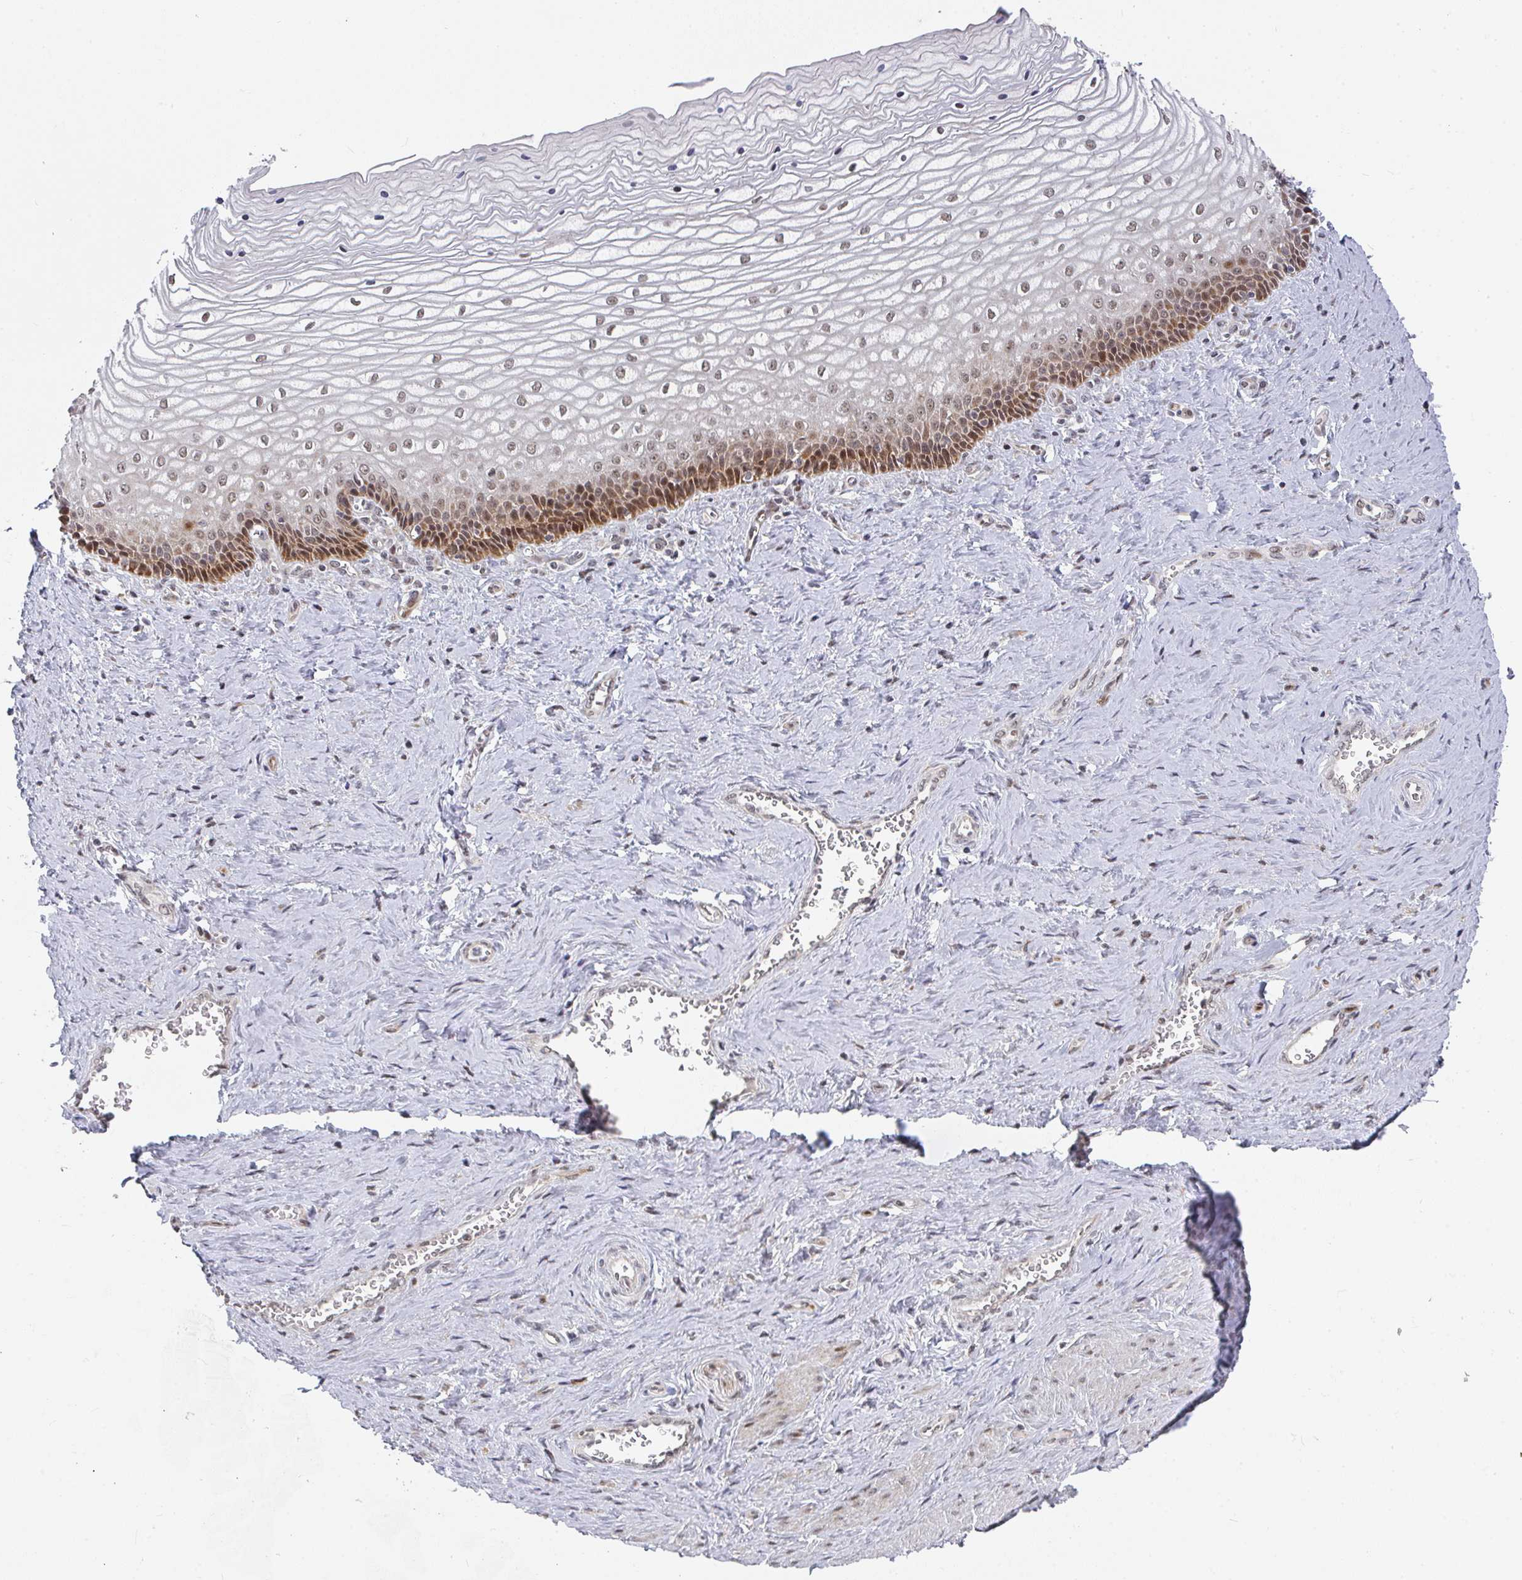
{"staining": {"intensity": "moderate", "quantity": ">75%", "location": "cytoplasmic/membranous,nuclear"}, "tissue": "vagina", "cell_type": "Squamous epithelial cells", "image_type": "normal", "snomed": [{"axis": "morphology", "description": "Normal tissue, NOS"}, {"axis": "topography", "description": "Vagina"}], "caption": "A brown stain shows moderate cytoplasmic/membranous,nuclear staining of a protein in squamous epithelial cells of benign human vagina. (DAB (3,3'-diaminobenzidine) = brown stain, brightfield microscopy at high magnification).", "gene": "RBBP5", "patient": {"sex": "female", "age": 45}}